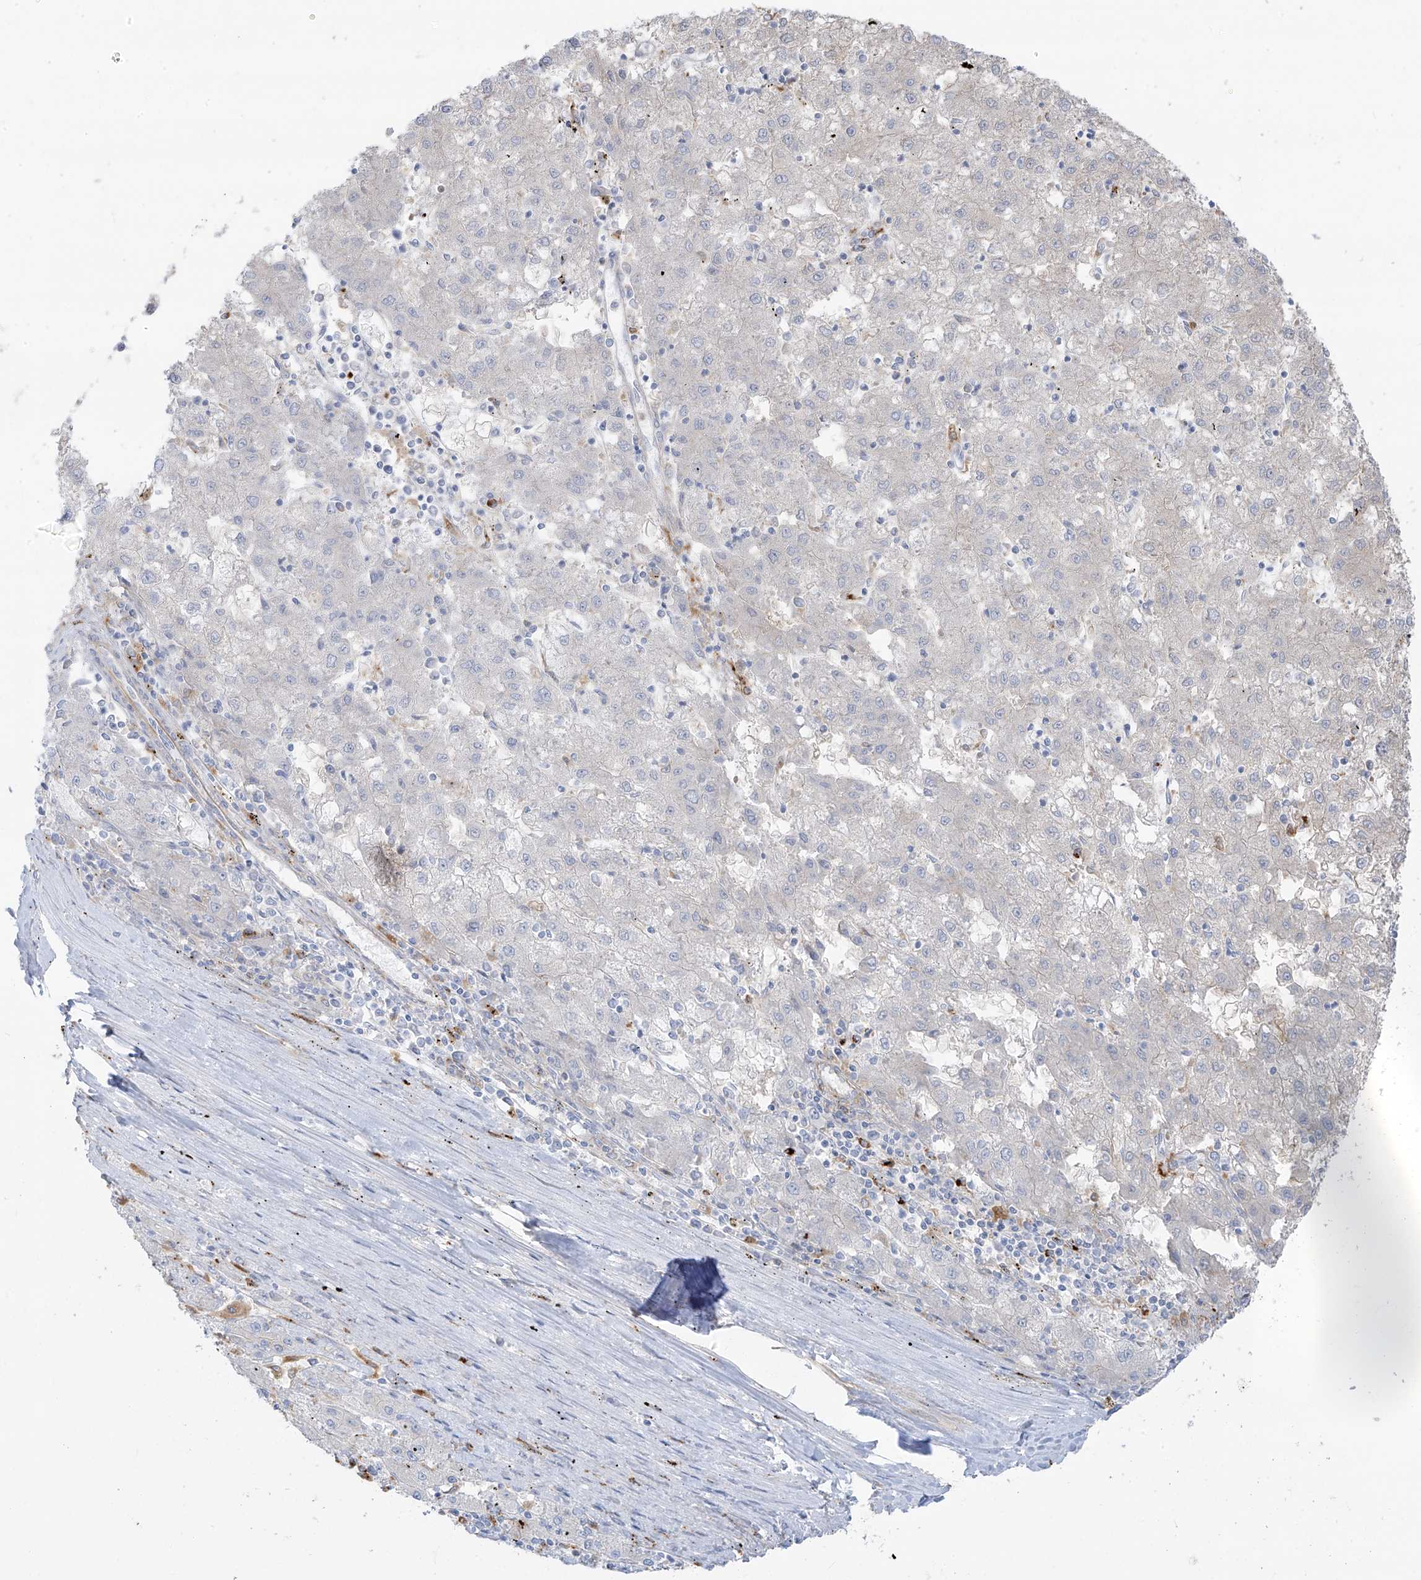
{"staining": {"intensity": "negative", "quantity": "none", "location": "none"}, "tissue": "liver cancer", "cell_type": "Tumor cells", "image_type": "cancer", "snomed": [{"axis": "morphology", "description": "Carcinoma, Hepatocellular, NOS"}, {"axis": "topography", "description": "Liver"}], "caption": "This is an immunohistochemistry (IHC) photomicrograph of human liver hepatocellular carcinoma. There is no staining in tumor cells.", "gene": "TAL2", "patient": {"sex": "male", "age": 72}}